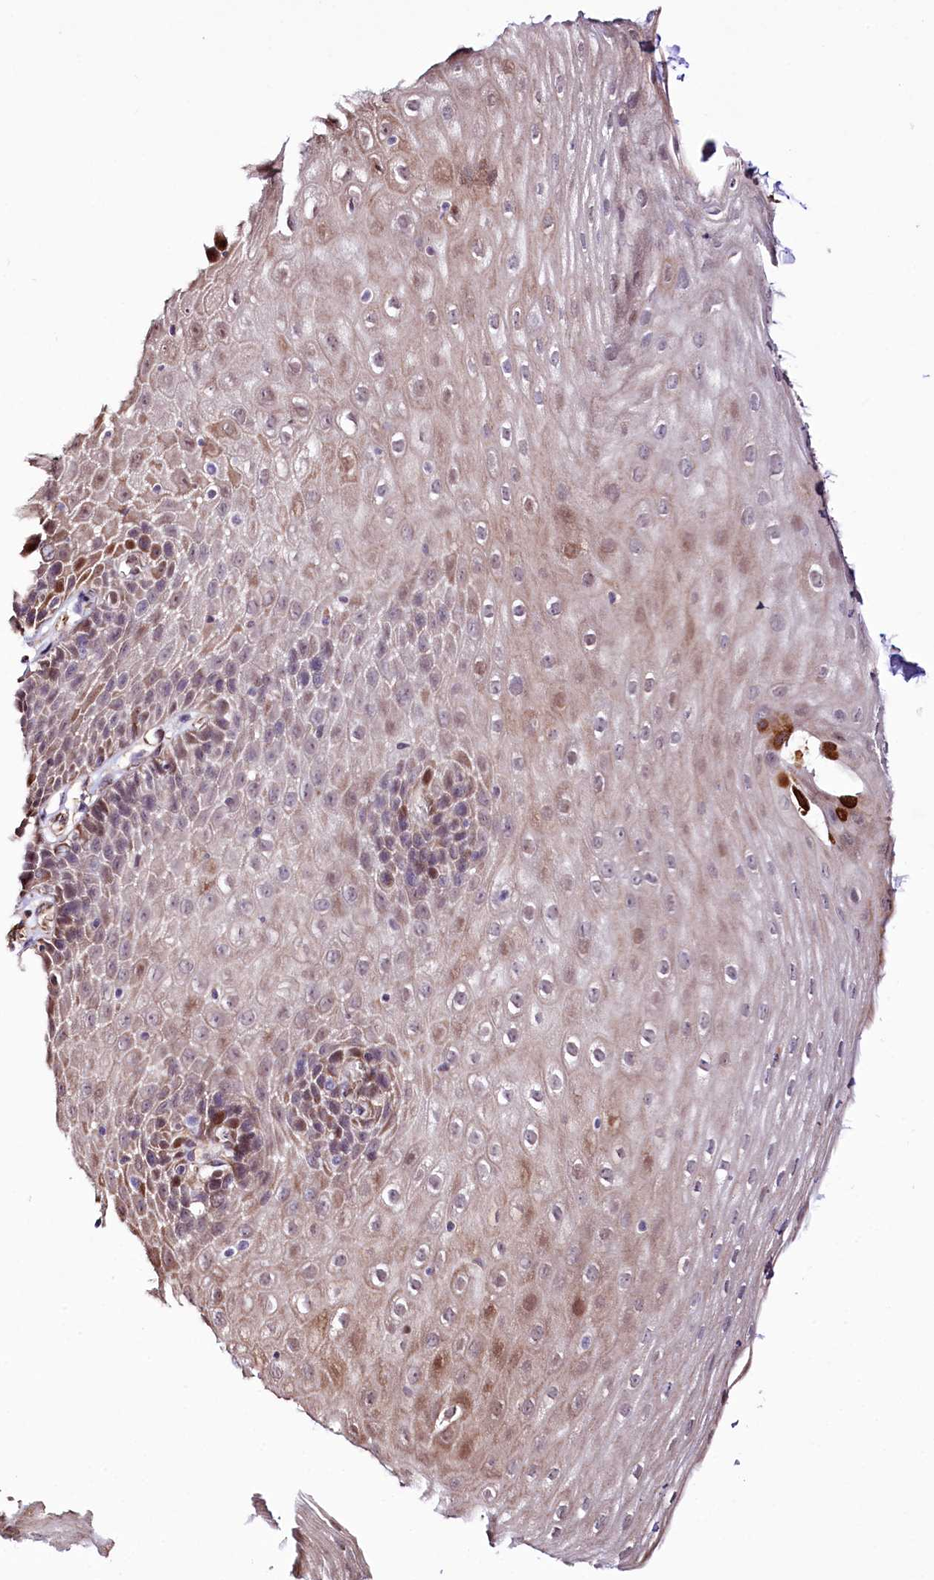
{"staining": {"intensity": "moderate", "quantity": "<25%", "location": "cytoplasmic/membranous,nuclear"}, "tissue": "esophagus", "cell_type": "Squamous epithelial cells", "image_type": "normal", "snomed": [{"axis": "morphology", "description": "Normal tissue, NOS"}, {"axis": "topography", "description": "Esophagus"}], "caption": "About <25% of squamous epithelial cells in benign human esophagus show moderate cytoplasmic/membranous,nuclear protein positivity as visualized by brown immunohistochemical staining.", "gene": "CUTC", "patient": {"sex": "female", "age": 61}}